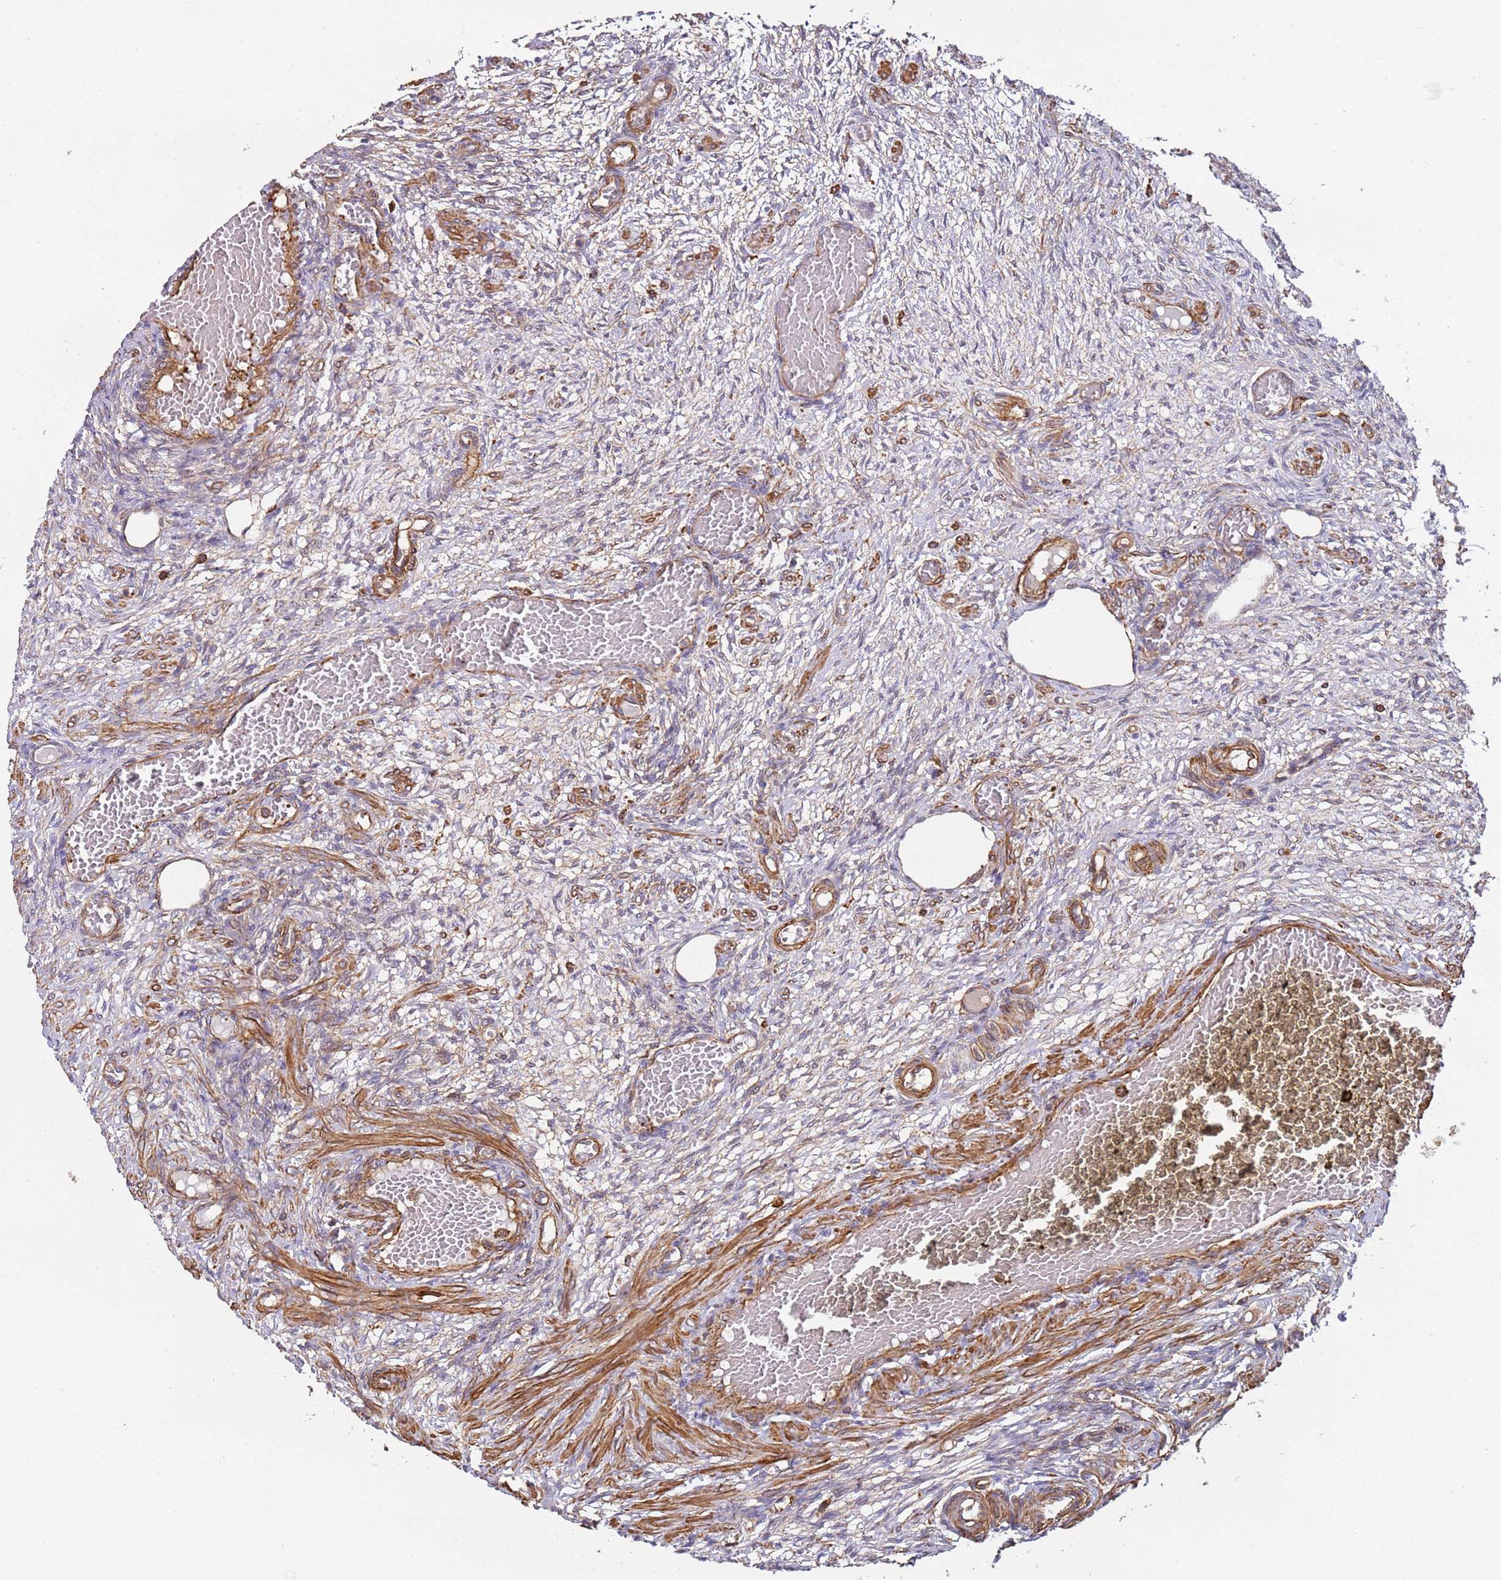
{"staining": {"intensity": "weak", "quantity": "25%-75%", "location": "cytoplasmic/membranous"}, "tissue": "ovary", "cell_type": "Ovarian stroma cells", "image_type": "normal", "snomed": [{"axis": "morphology", "description": "Normal tissue, NOS"}, {"axis": "topography", "description": "Ovary"}], "caption": "This is a micrograph of immunohistochemistry (IHC) staining of normal ovary, which shows weak expression in the cytoplasmic/membranous of ovarian stroma cells.", "gene": "CYP2U1", "patient": {"sex": "female", "age": 27}}